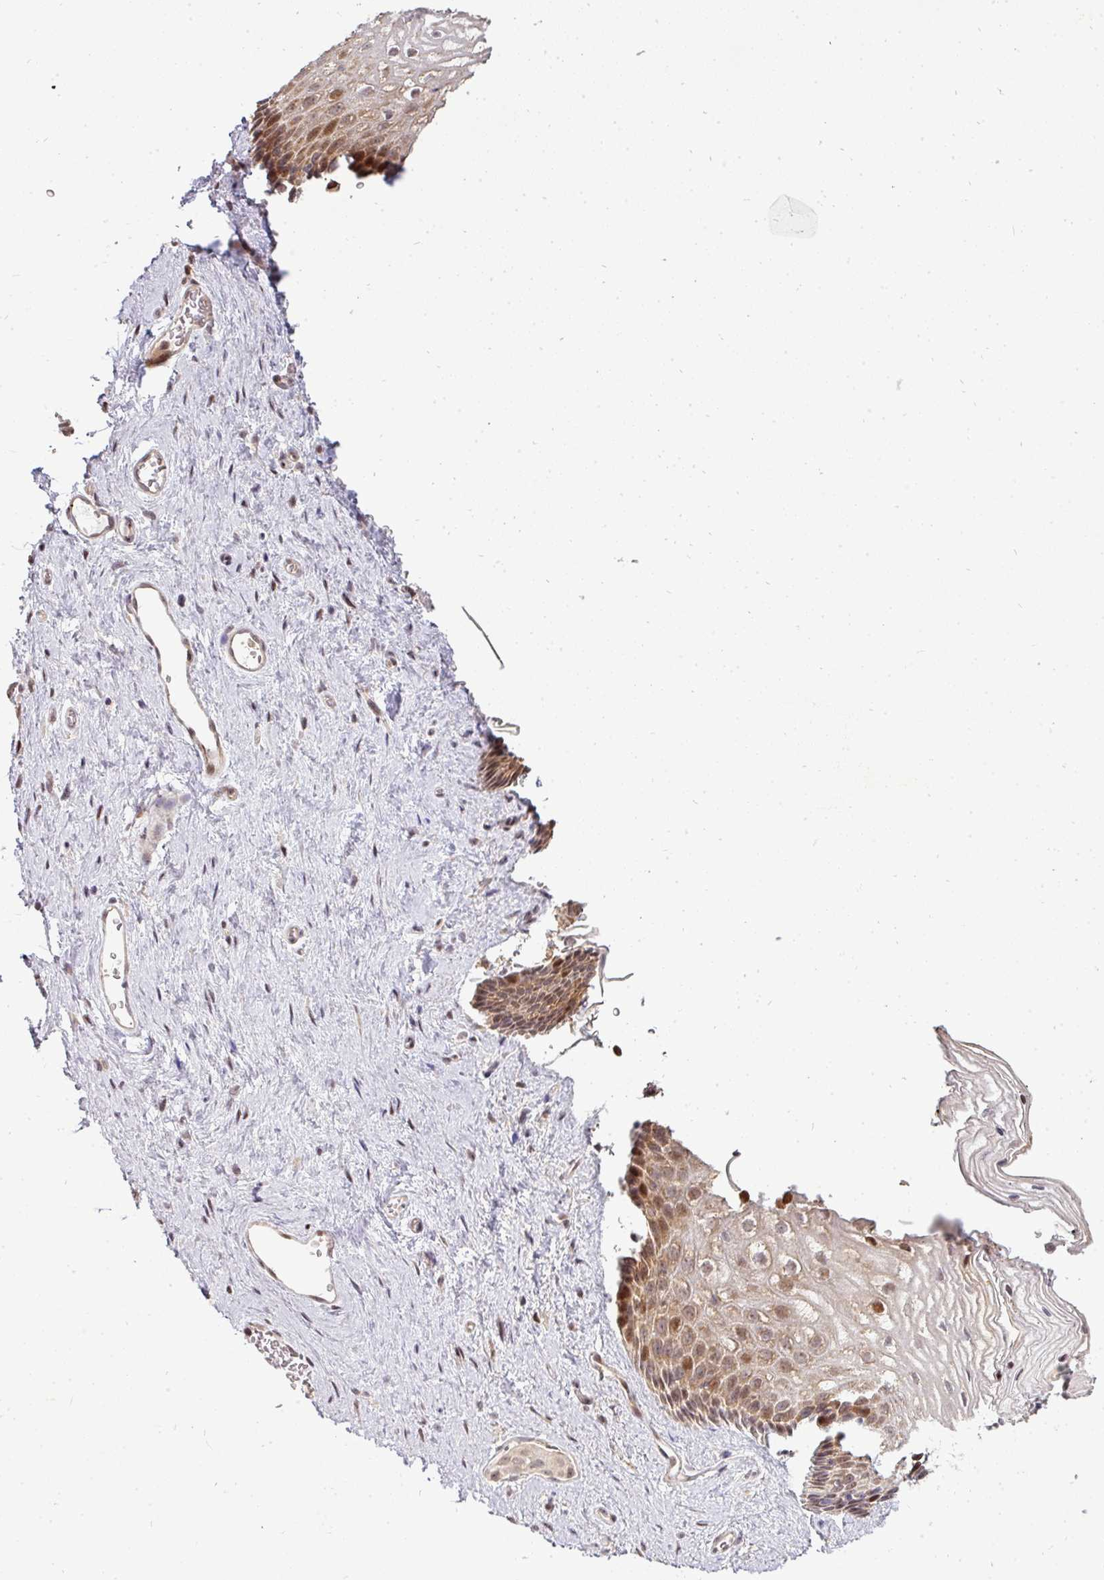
{"staining": {"intensity": "moderate", "quantity": "25%-75%", "location": "nuclear"}, "tissue": "vagina", "cell_type": "Squamous epithelial cells", "image_type": "normal", "snomed": [{"axis": "morphology", "description": "Normal tissue, NOS"}, {"axis": "topography", "description": "Vagina"}], "caption": "Immunohistochemistry (IHC) photomicrograph of benign vagina: human vagina stained using immunohistochemistry exhibits medium levels of moderate protein expression localized specifically in the nuclear of squamous epithelial cells, appearing as a nuclear brown color.", "gene": "MAZ", "patient": {"sex": "female", "age": 47}}